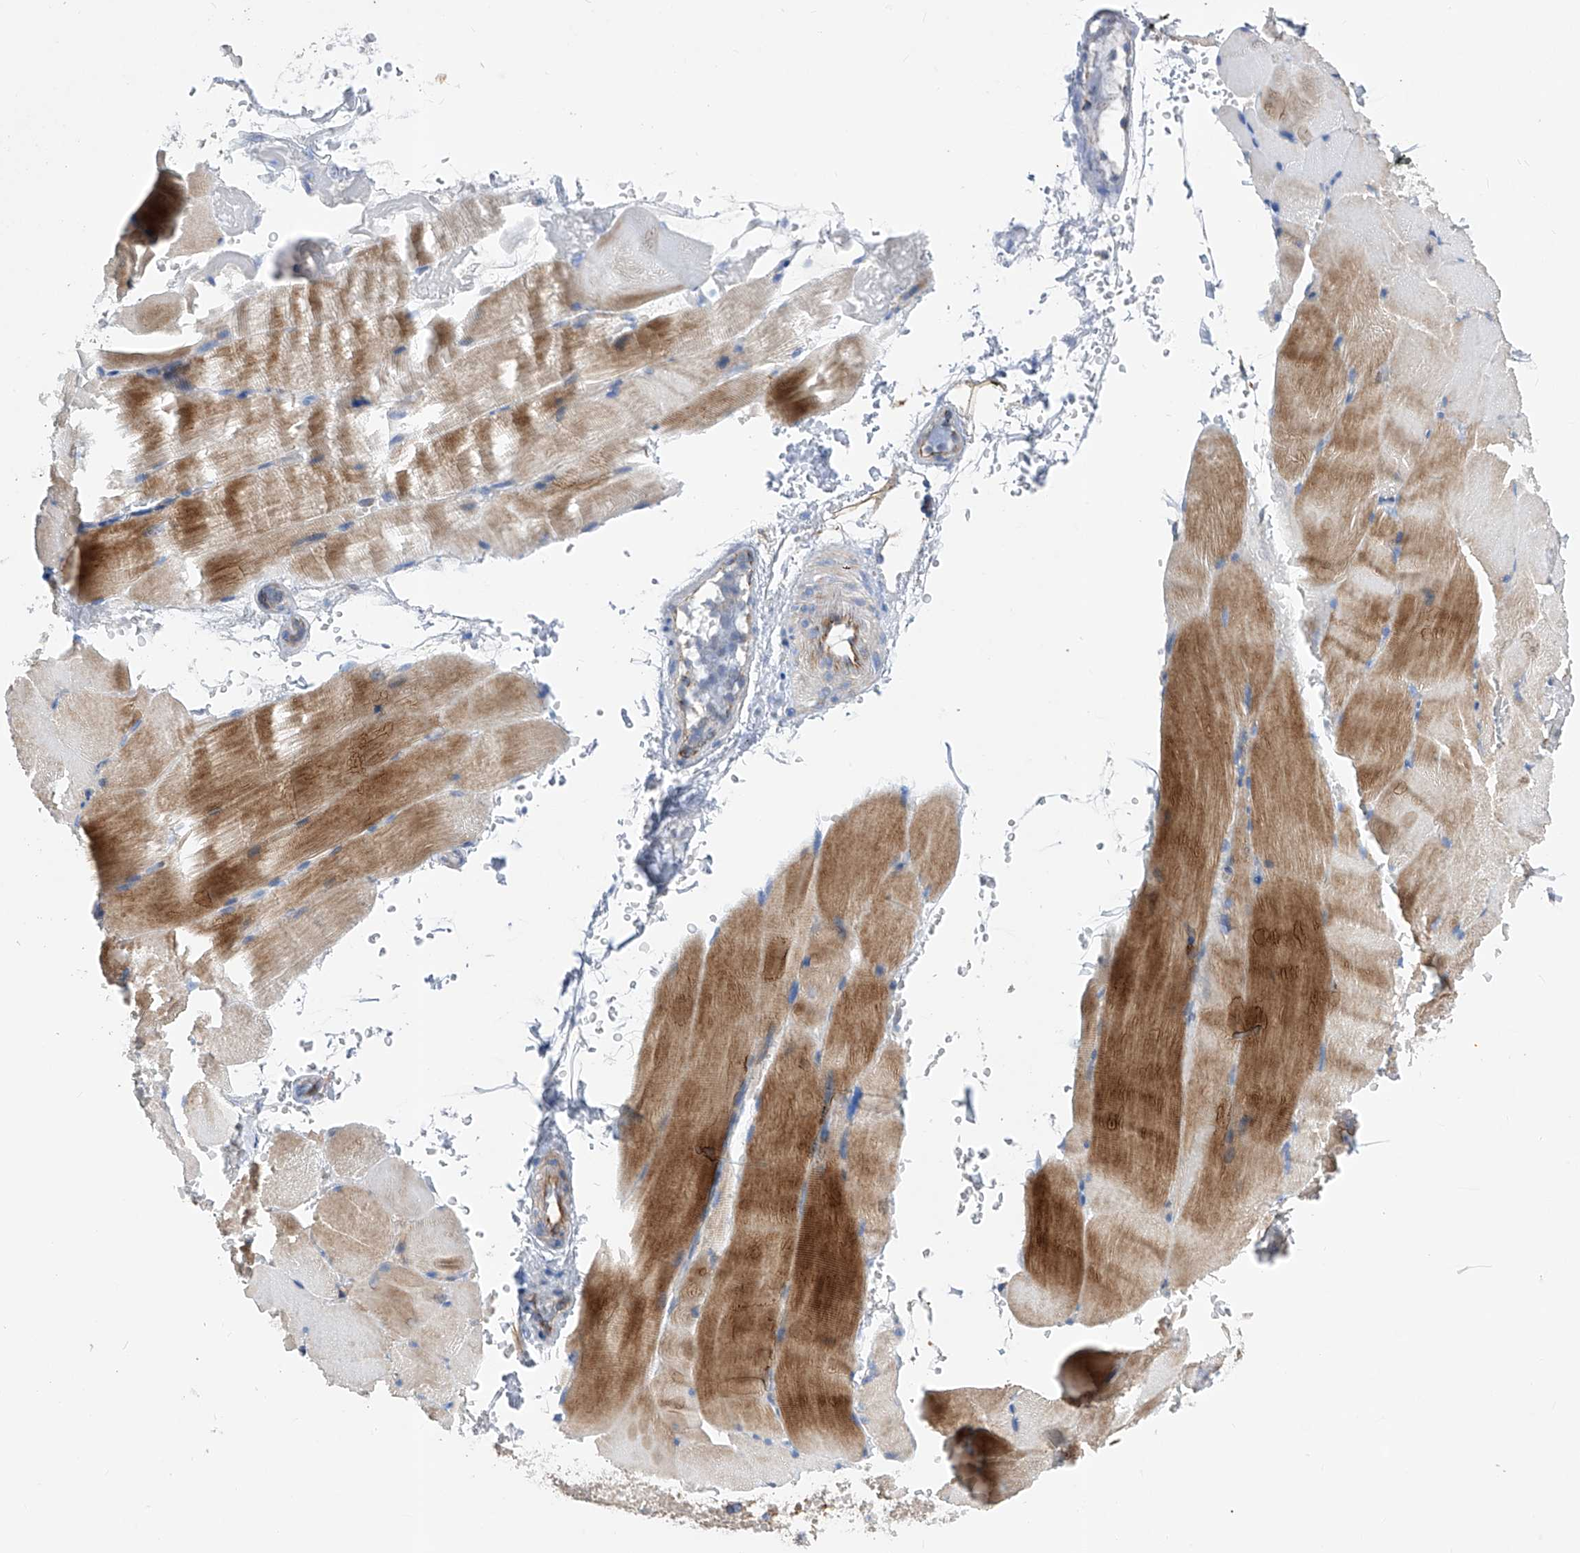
{"staining": {"intensity": "moderate", "quantity": "25%-75%", "location": "cytoplasmic/membranous"}, "tissue": "skeletal muscle", "cell_type": "Myocytes", "image_type": "normal", "snomed": [{"axis": "morphology", "description": "Normal tissue, NOS"}, {"axis": "topography", "description": "Skeletal muscle"}, {"axis": "topography", "description": "Parathyroid gland"}], "caption": "Immunohistochemical staining of normal human skeletal muscle displays moderate cytoplasmic/membranous protein positivity in approximately 25%-75% of myocytes.", "gene": "SPATA20", "patient": {"sex": "female", "age": 37}}